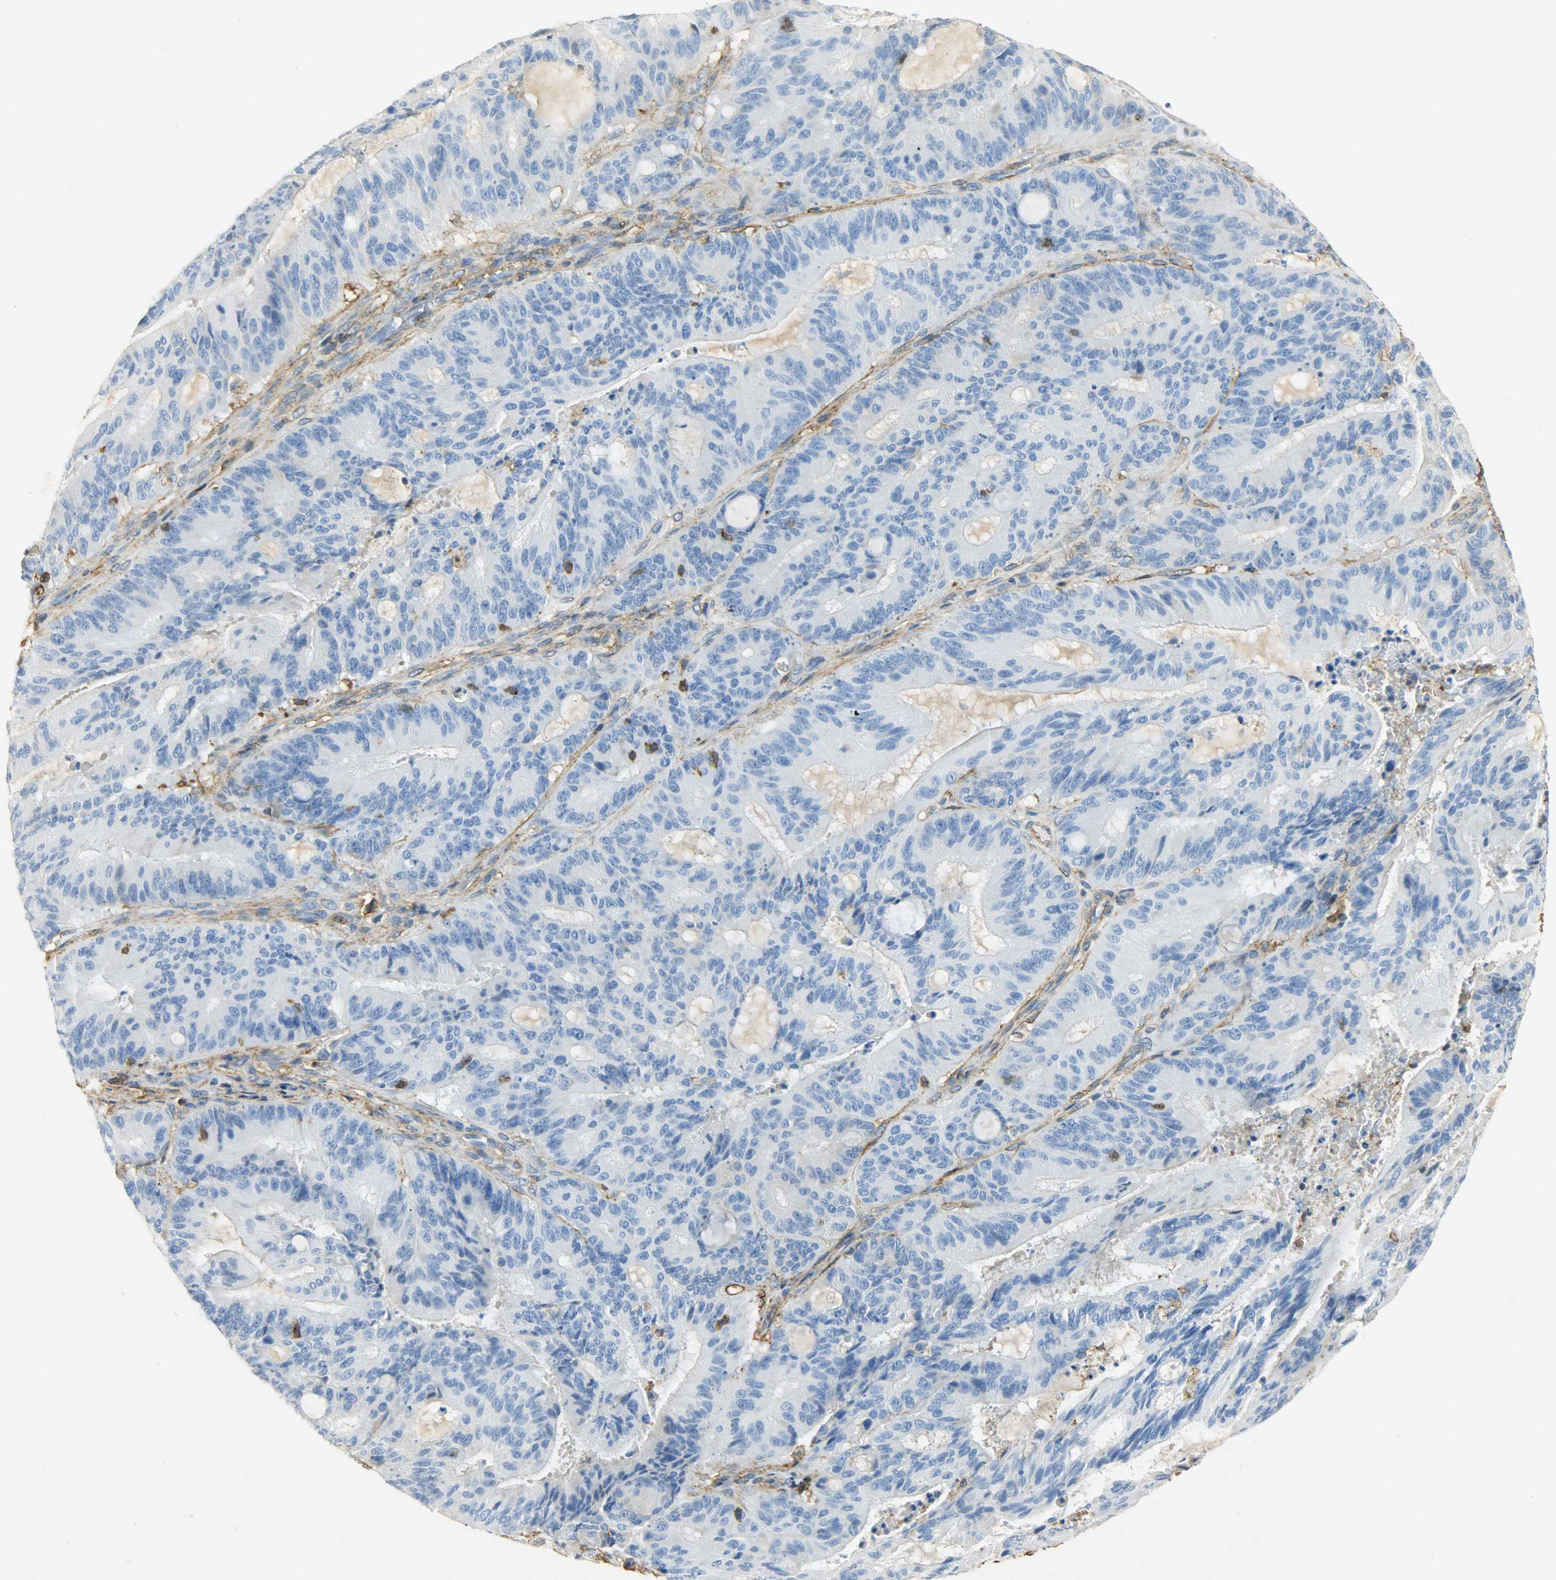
{"staining": {"intensity": "negative", "quantity": "none", "location": "none"}, "tissue": "liver cancer", "cell_type": "Tumor cells", "image_type": "cancer", "snomed": [{"axis": "morphology", "description": "Cholangiocarcinoma"}, {"axis": "topography", "description": "Liver"}], "caption": "This micrograph is of liver cholangiocarcinoma stained with immunohistochemistry (IHC) to label a protein in brown with the nuclei are counter-stained blue. There is no positivity in tumor cells.", "gene": "ANXA6", "patient": {"sex": "female", "age": 73}}